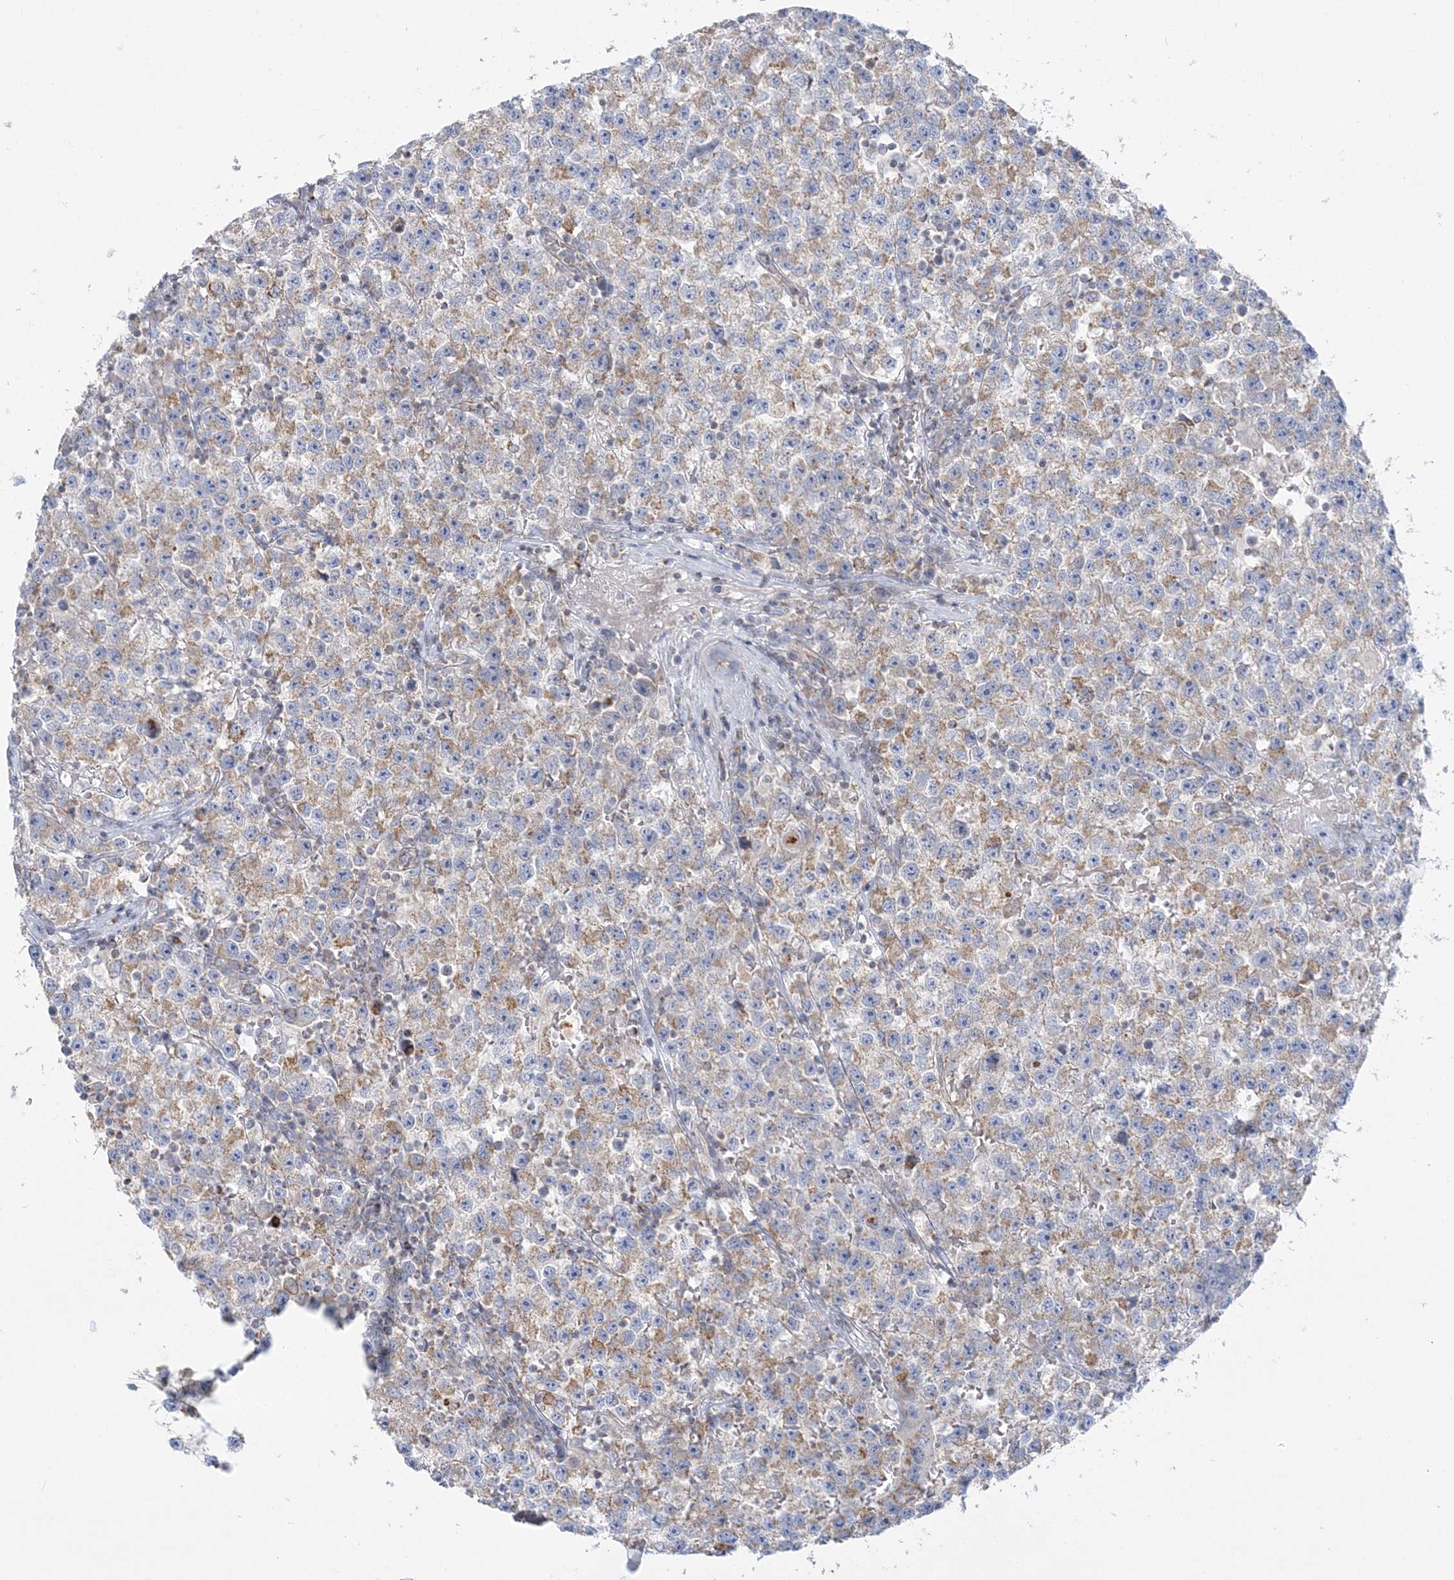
{"staining": {"intensity": "moderate", "quantity": "<25%", "location": "cytoplasmic/membranous"}, "tissue": "testis cancer", "cell_type": "Tumor cells", "image_type": "cancer", "snomed": [{"axis": "morphology", "description": "Seminoma, NOS"}, {"axis": "topography", "description": "Testis"}], "caption": "Immunohistochemical staining of human testis cancer exhibits moderate cytoplasmic/membranous protein positivity in about <25% of tumor cells. (DAB IHC, brown staining for protein, blue staining for nuclei).", "gene": "TBC1D14", "patient": {"sex": "male", "age": 22}}